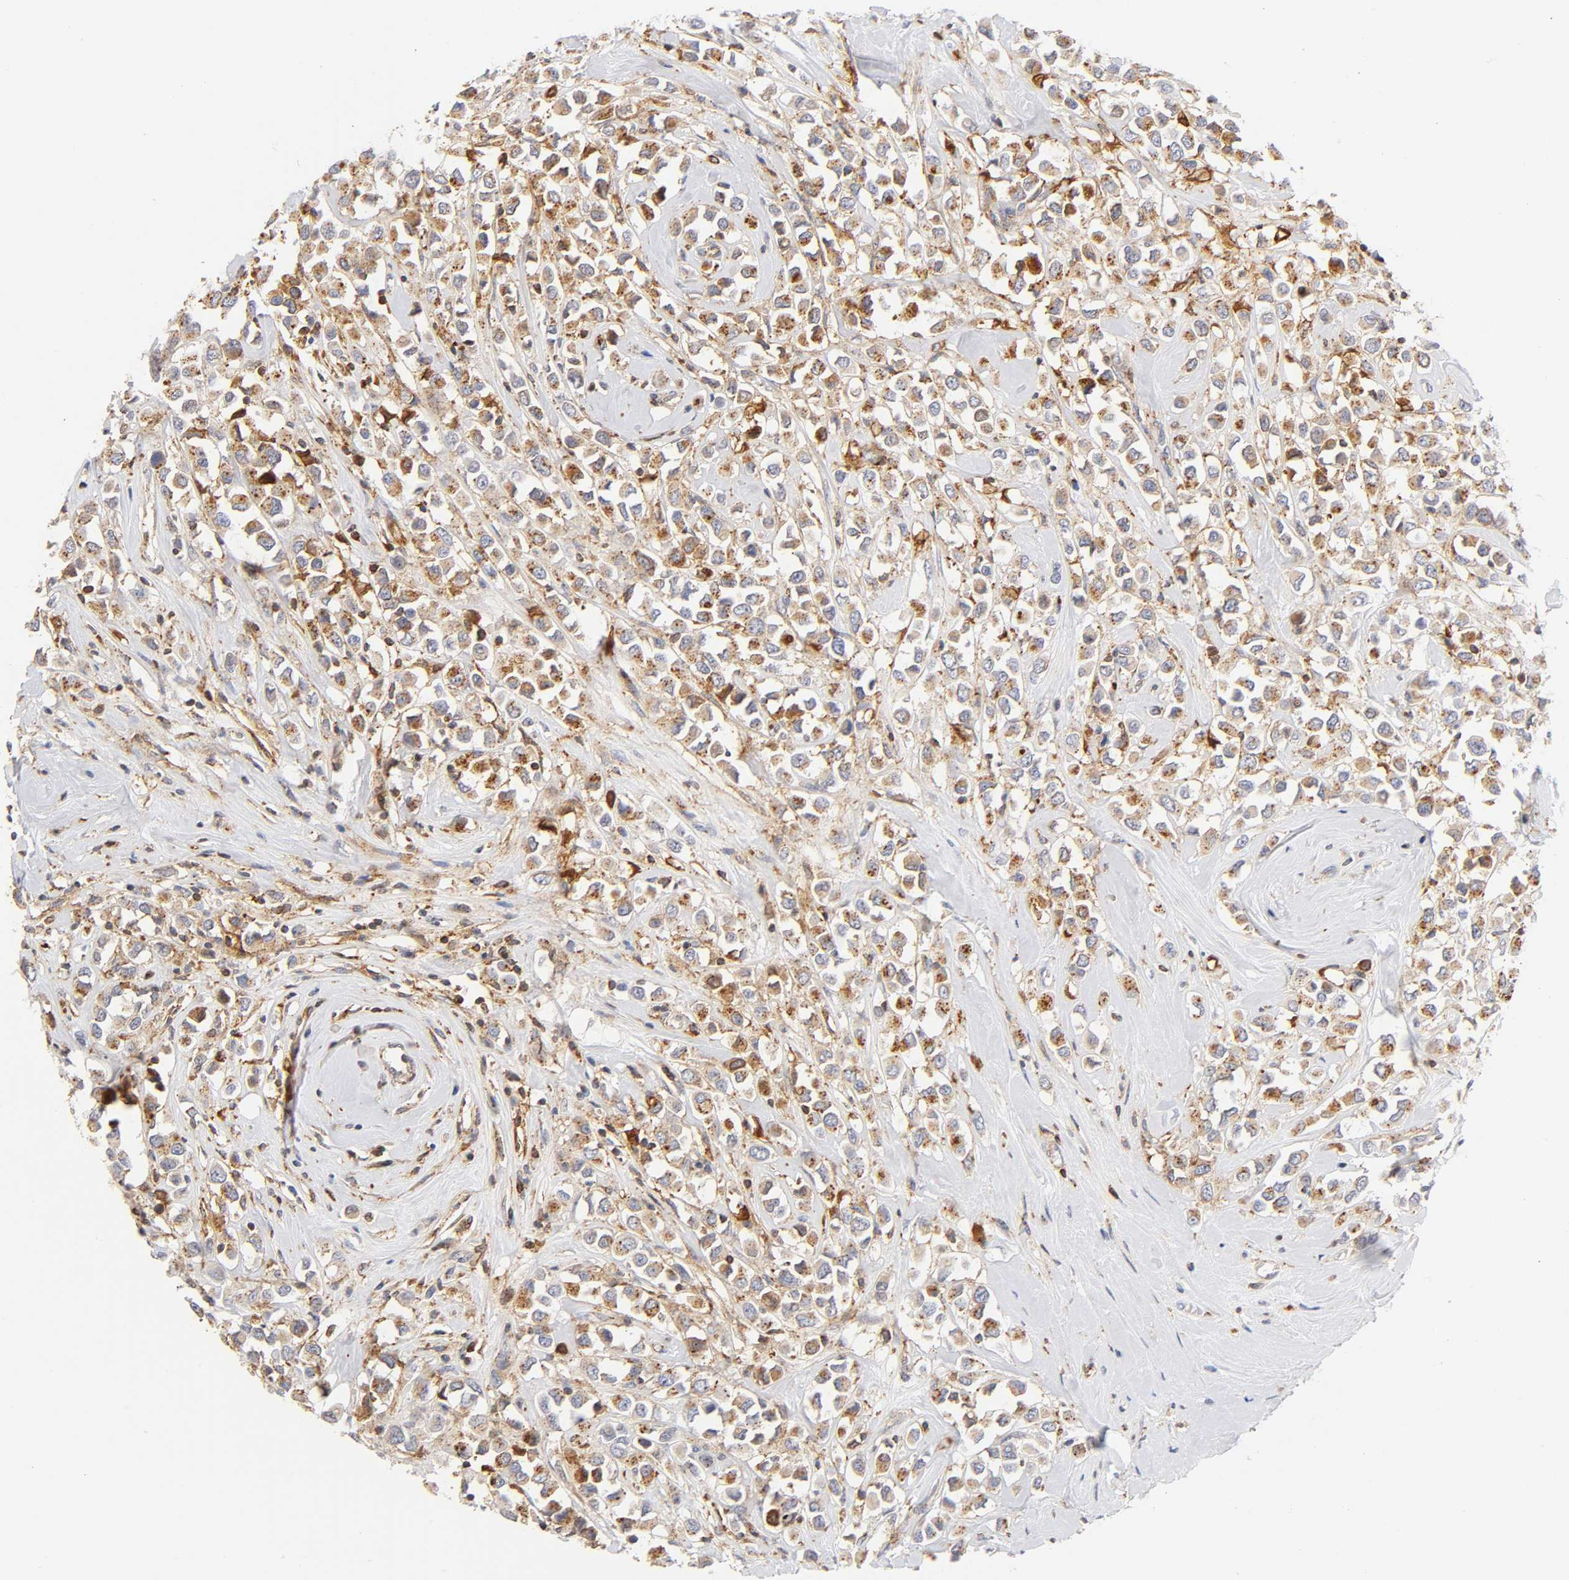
{"staining": {"intensity": "moderate", "quantity": ">75%", "location": "cytoplasmic/membranous"}, "tissue": "breast cancer", "cell_type": "Tumor cells", "image_type": "cancer", "snomed": [{"axis": "morphology", "description": "Duct carcinoma"}, {"axis": "topography", "description": "Breast"}], "caption": "Immunohistochemical staining of breast infiltrating ductal carcinoma reveals moderate cytoplasmic/membranous protein staining in about >75% of tumor cells.", "gene": "ANXA7", "patient": {"sex": "female", "age": 61}}